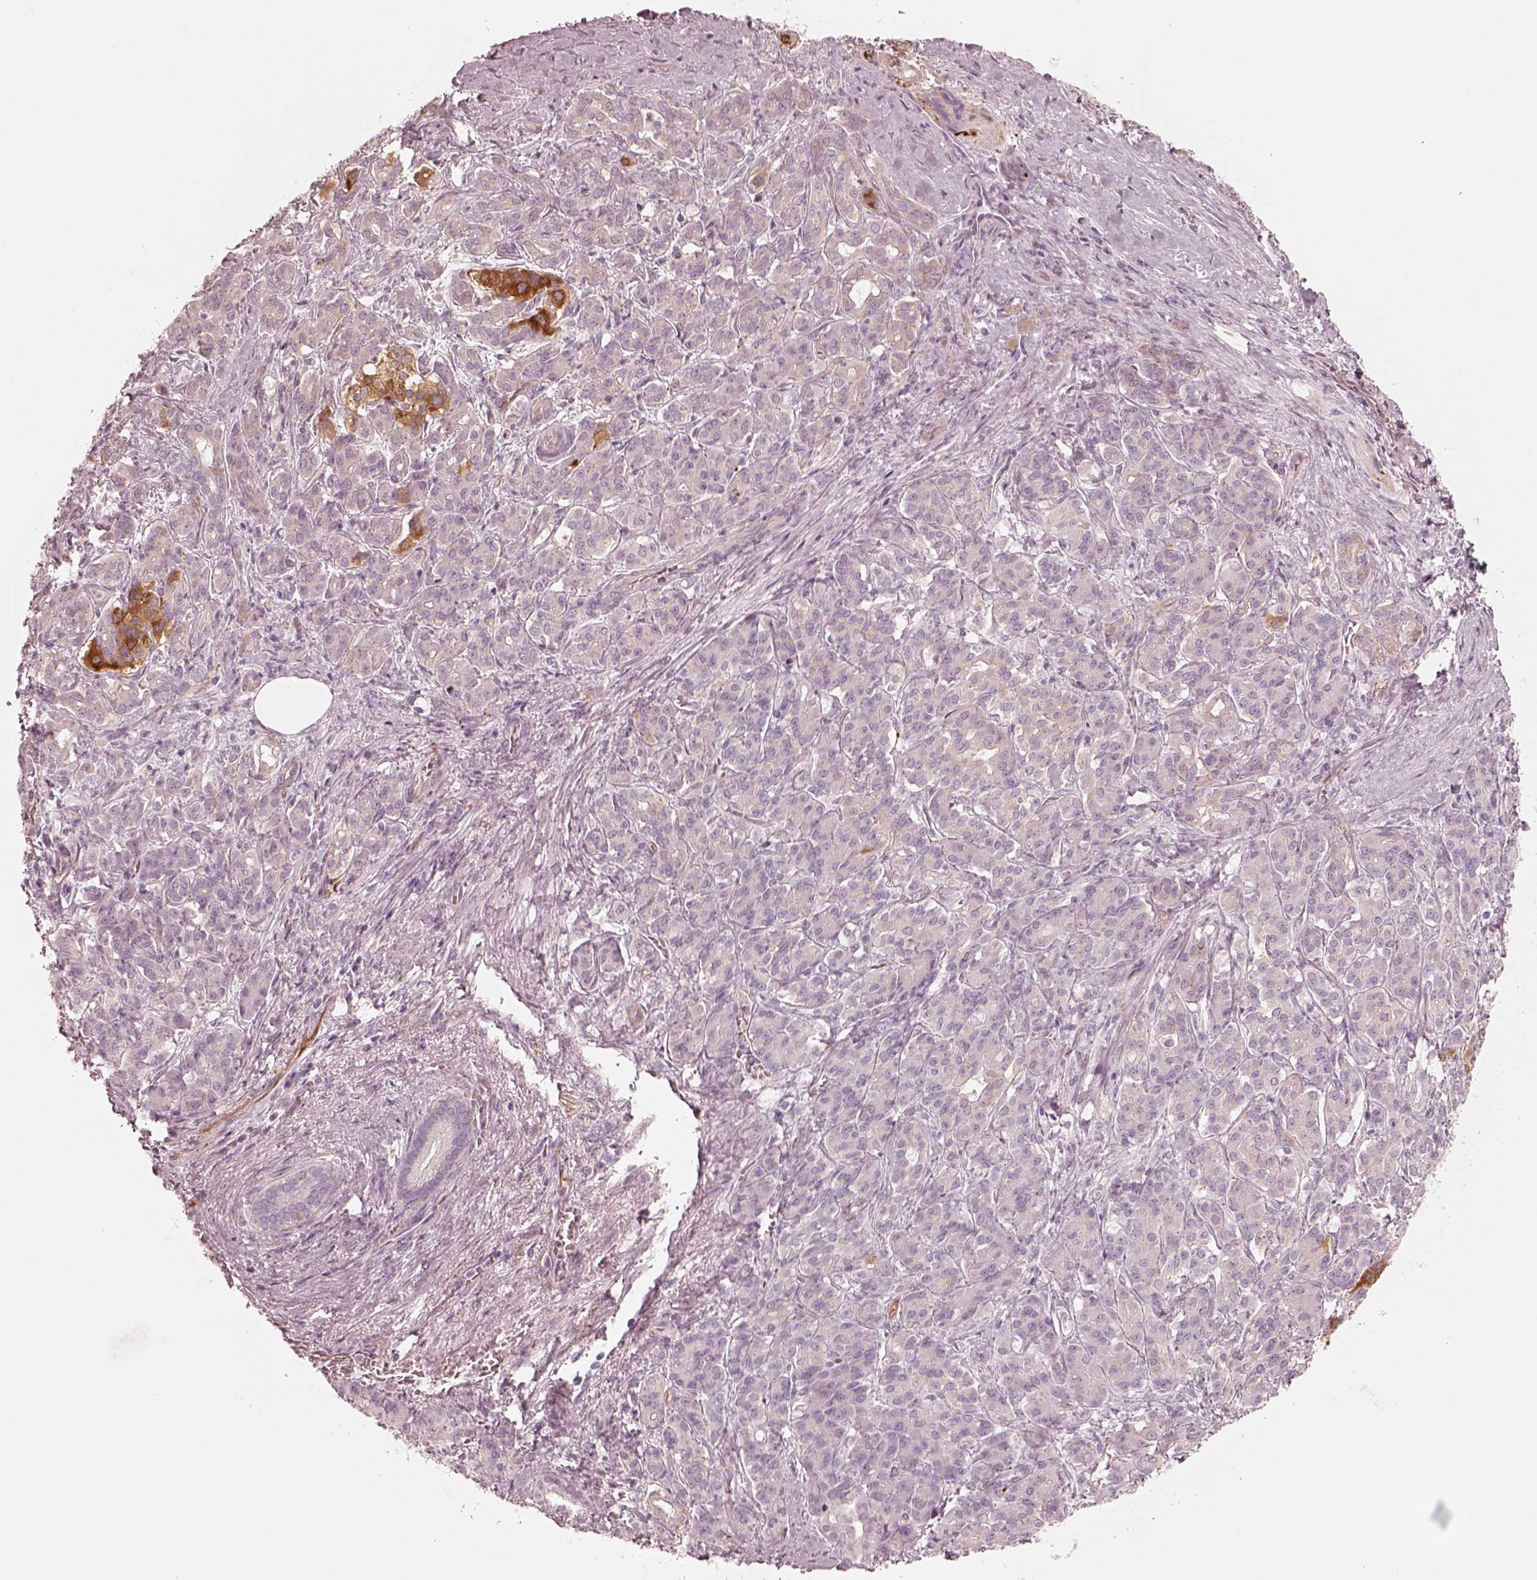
{"staining": {"intensity": "moderate", "quantity": "<25%", "location": "cytoplasmic/membranous"}, "tissue": "pancreatic cancer", "cell_type": "Tumor cells", "image_type": "cancer", "snomed": [{"axis": "morphology", "description": "Normal tissue, NOS"}, {"axis": "morphology", "description": "Inflammation, NOS"}, {"axis": "morphology", "description": "Adenocarcinoma, NOS"}, {"axis": "topography", "description": "Pancreas"}], "caption": "Immunohistochemical staining of pancreatic cancer (adenocarcinoma) demonstrates low levels of moderate cytoplasmic/membranous protein expression in approximately <25% of tumor cells. Nuclei are stained in blue.", "gene": "RAB3C", "patient": {"sex": "male", "age": 57}}